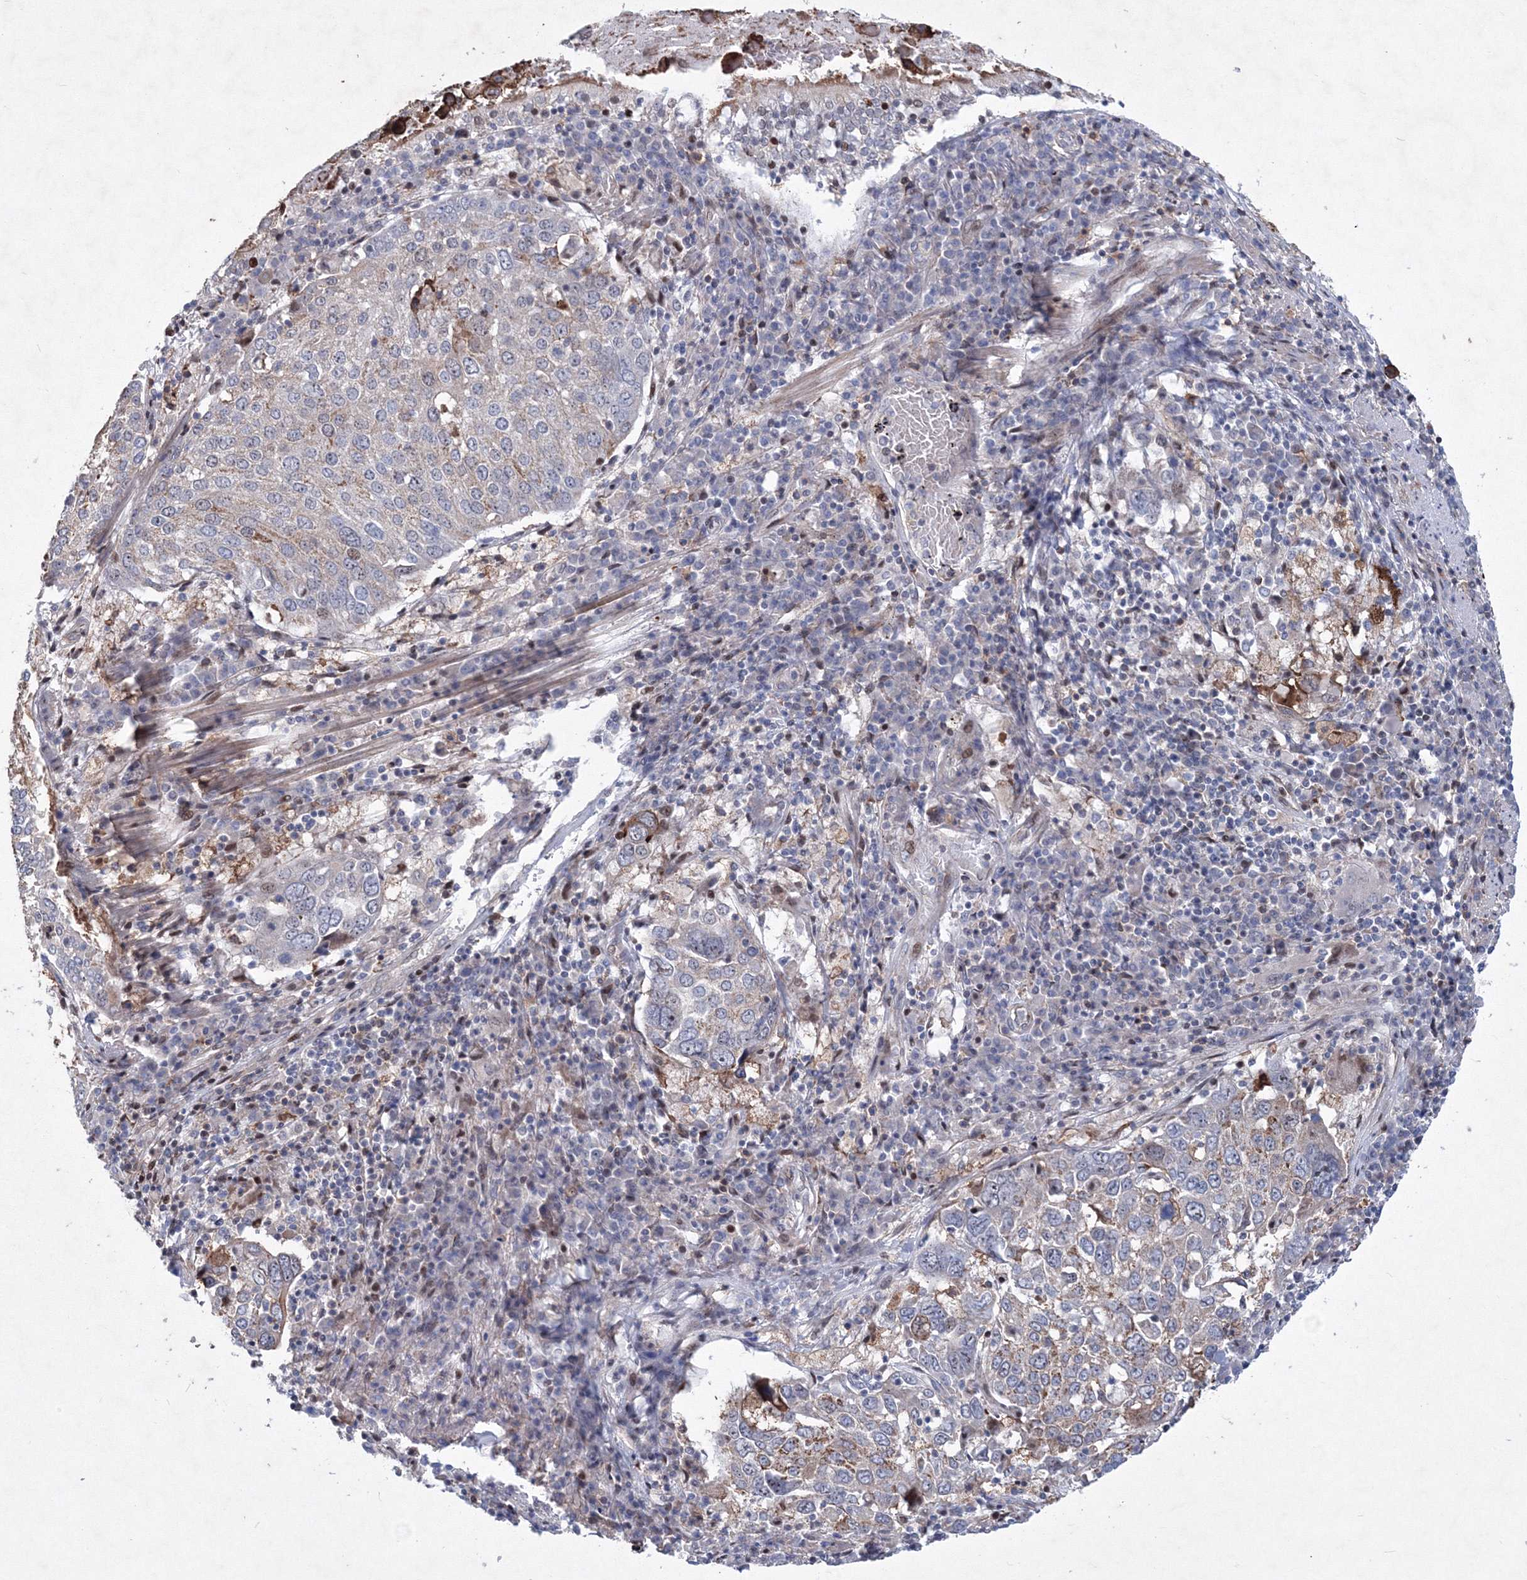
{"staining": {"intensity": "moderate", "quantity": "<25%", "location": "cytoplasmic/membranous"}, "tissue": "lung cancer", "cell_type": "Tumor cells", "image_type": "cancer", "snomed": [{"axis": "morphology", "description": "Squamous cell carcinoma, NOS"}, {"axis": "topography", "description": "Lung"}], "caption": "IHC histopathology image of human lung cancer stained for a protein (brown), which demonstrates low levels of moderate cytoplasmic/membranous positivity in approximately <25% of tumor cells.", "gene": "RNPEPL1", "patient": {"sex": "male", "age": 65}}